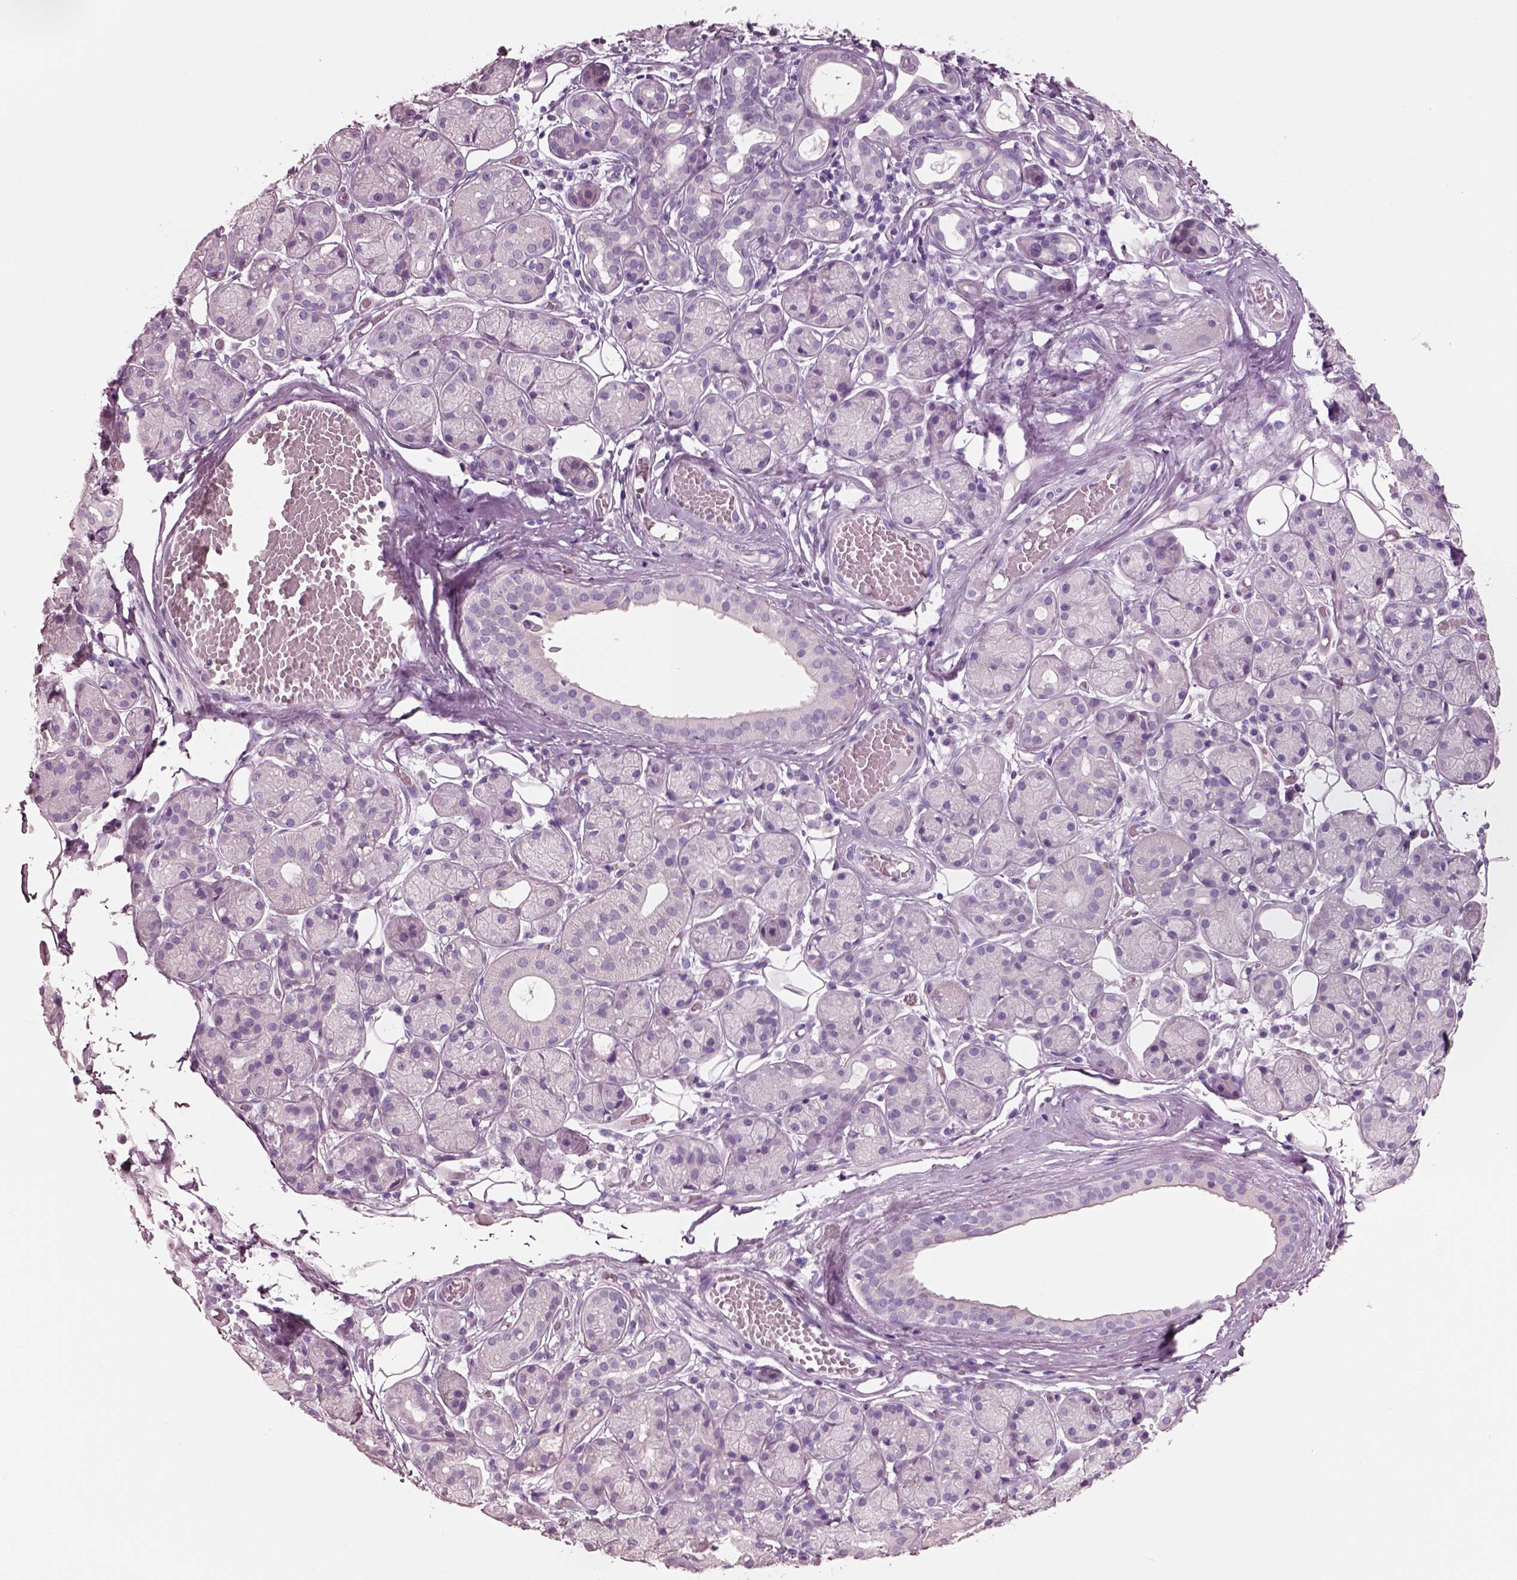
{"staining": {"intensity": "negative", "quantity": "none", "location": "none"}, "tissue": "salivary gland", "cell_type": "Glandular cells", "image_type": "normal", "snomed": [{"axis": "morphology", "description": "Normal tissue, NOS"}, {"axis": "topography", "description": "Salivary gland"}, {"axis": "topography", "description": "Peripheral nerve tissue"}], "caption": "This micrograph is of normal salivary gland stained with IHC to label a protein in brown with the nuclei are counter-stained blue. There is no positivity in glandular cells.", "gene": "PNOC", "patient": {"sex": "male", "age": 71}}